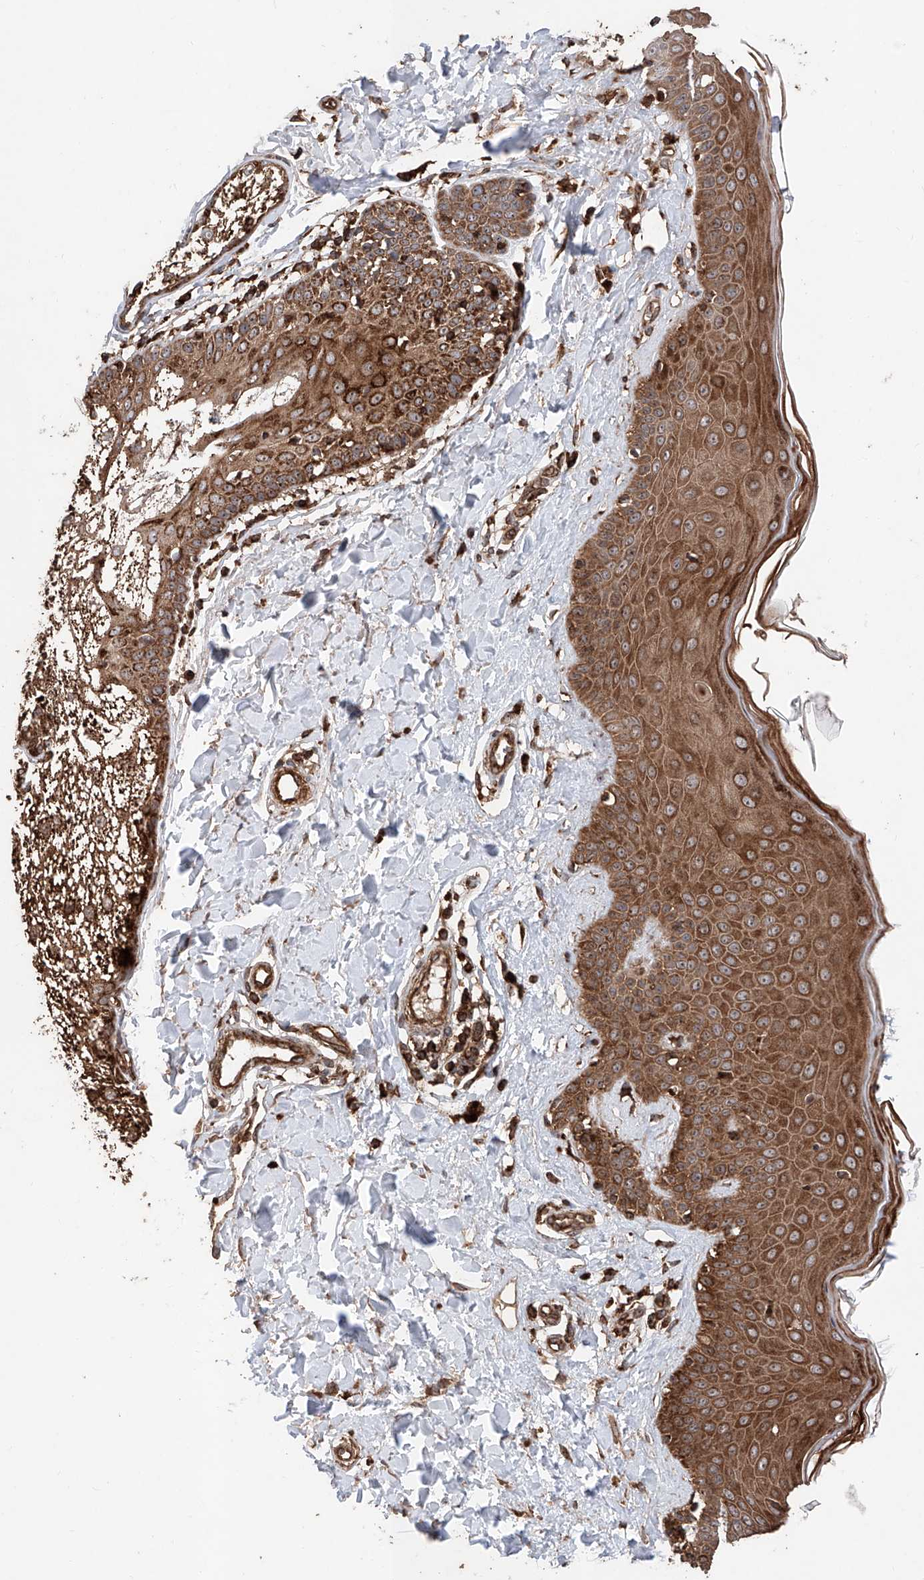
{"staining": {"intensity": "strong", "quantity": ">75%", "location": "cytoplasmic/membranous"}, "tissue": "skin", "cell_type": "Fibroblasts", "image_type": "normal", "snomed": [{"axis": "morphology", "description": "Normal tissue, NOS"}, {"axis": "topography", "description": "Skin"}], "caption": "Immunohistochemistry (IHC) of unremarkable skin demonstrates high levels of strong cytoplasmic/membranous expression in approximately >75% of fibroblasts.", "gene": "PISD", "patient": {"sex": "male", "age": 52}}